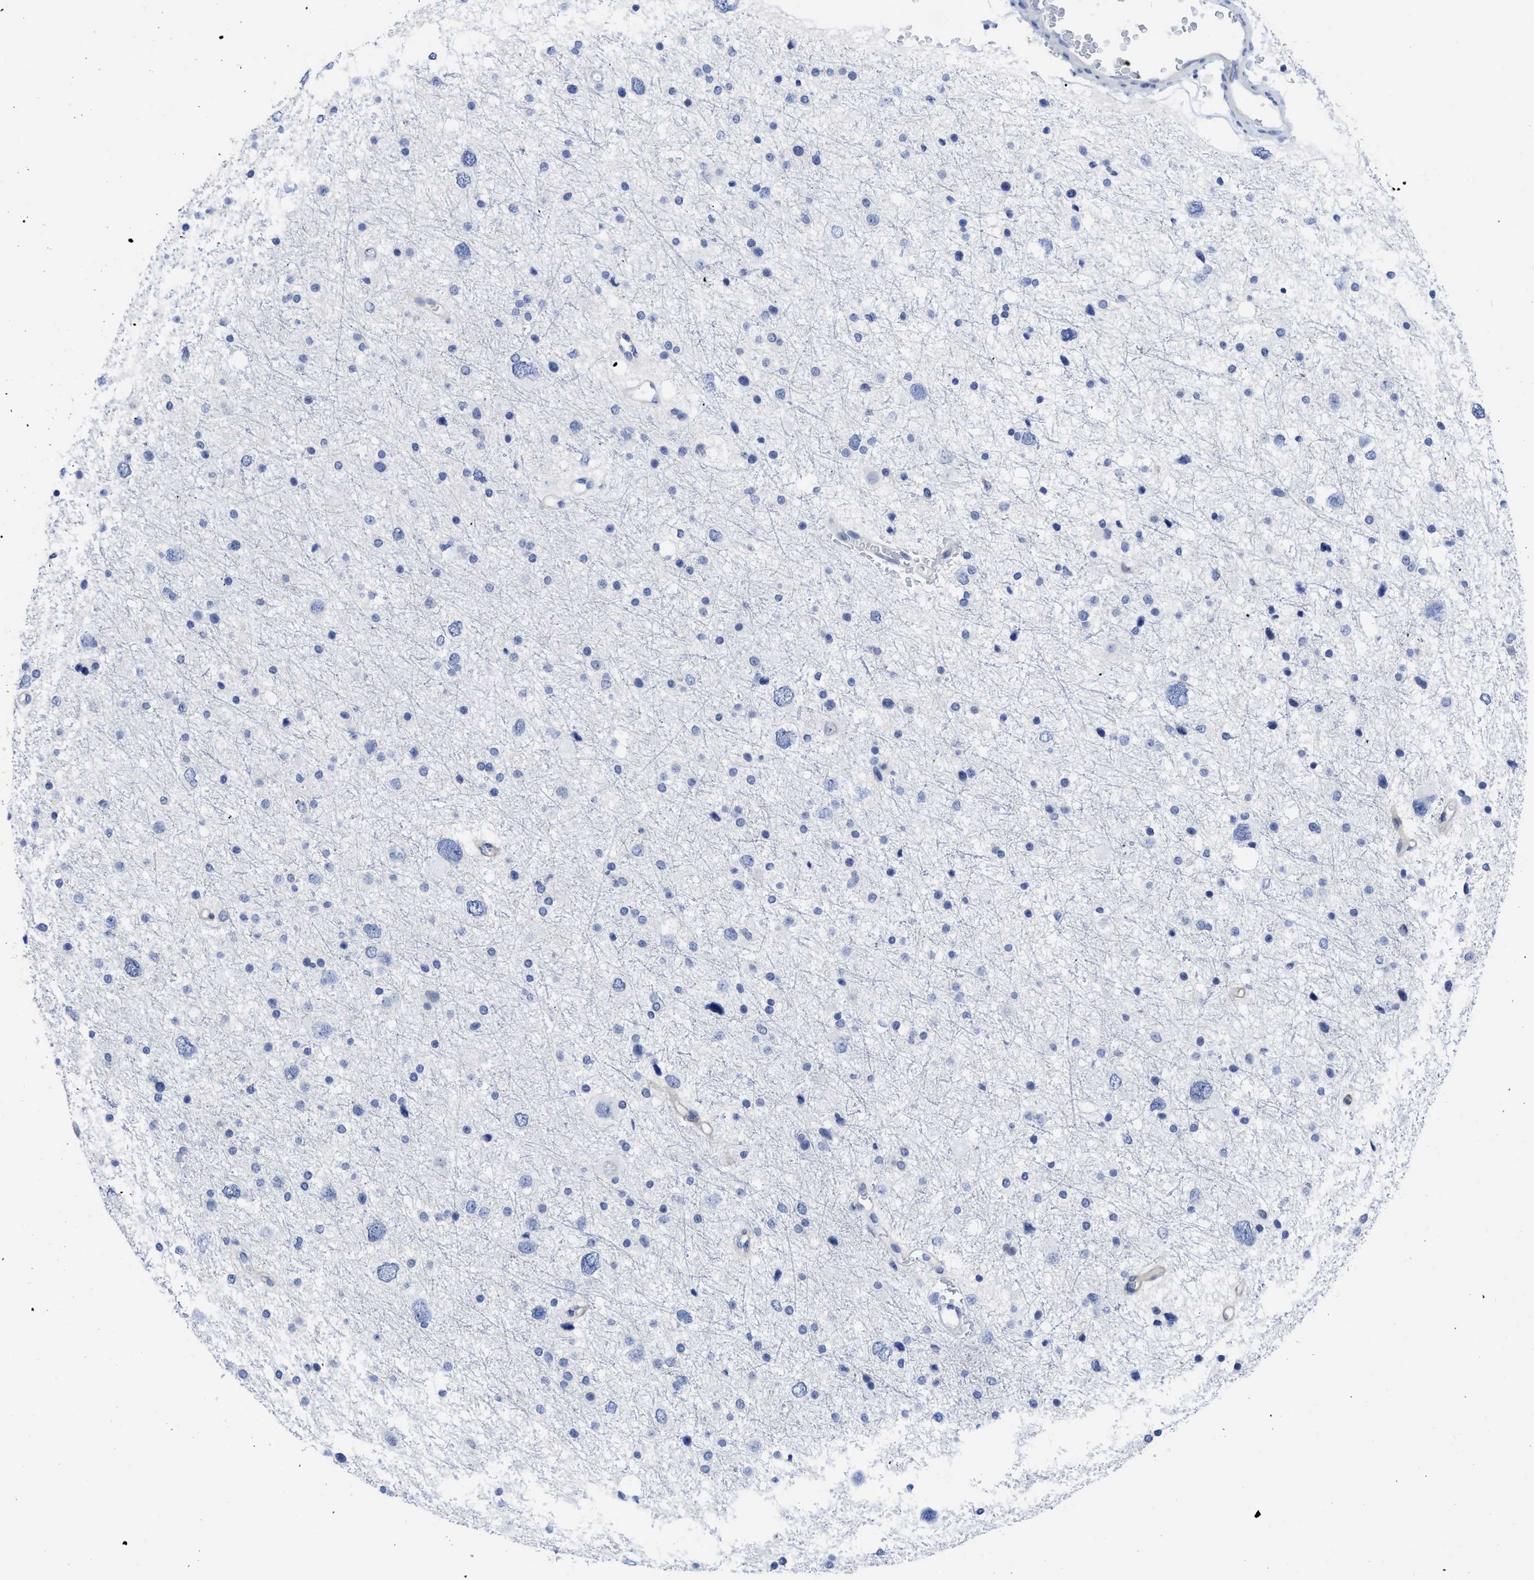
{"staining": {"intensity": "negative", "quantity": "none", "location": "none"}, "tissue": "glioma", "cell_type": "Tumor cells", "image_type": "cancer", "snomed": [{"axis": "morphology", "description": "Glioma, malignant, Low grade"}, {"axis": "topography", "description": "Brain"}], "caption": "There is no significant staining in tumor cells of glioma. (Brightfield microscopy of DAB immunohistochemistry (IHC) at high magnification).", "gene": "ACKR1", "patient": {"sex": "female", "age": 37}}